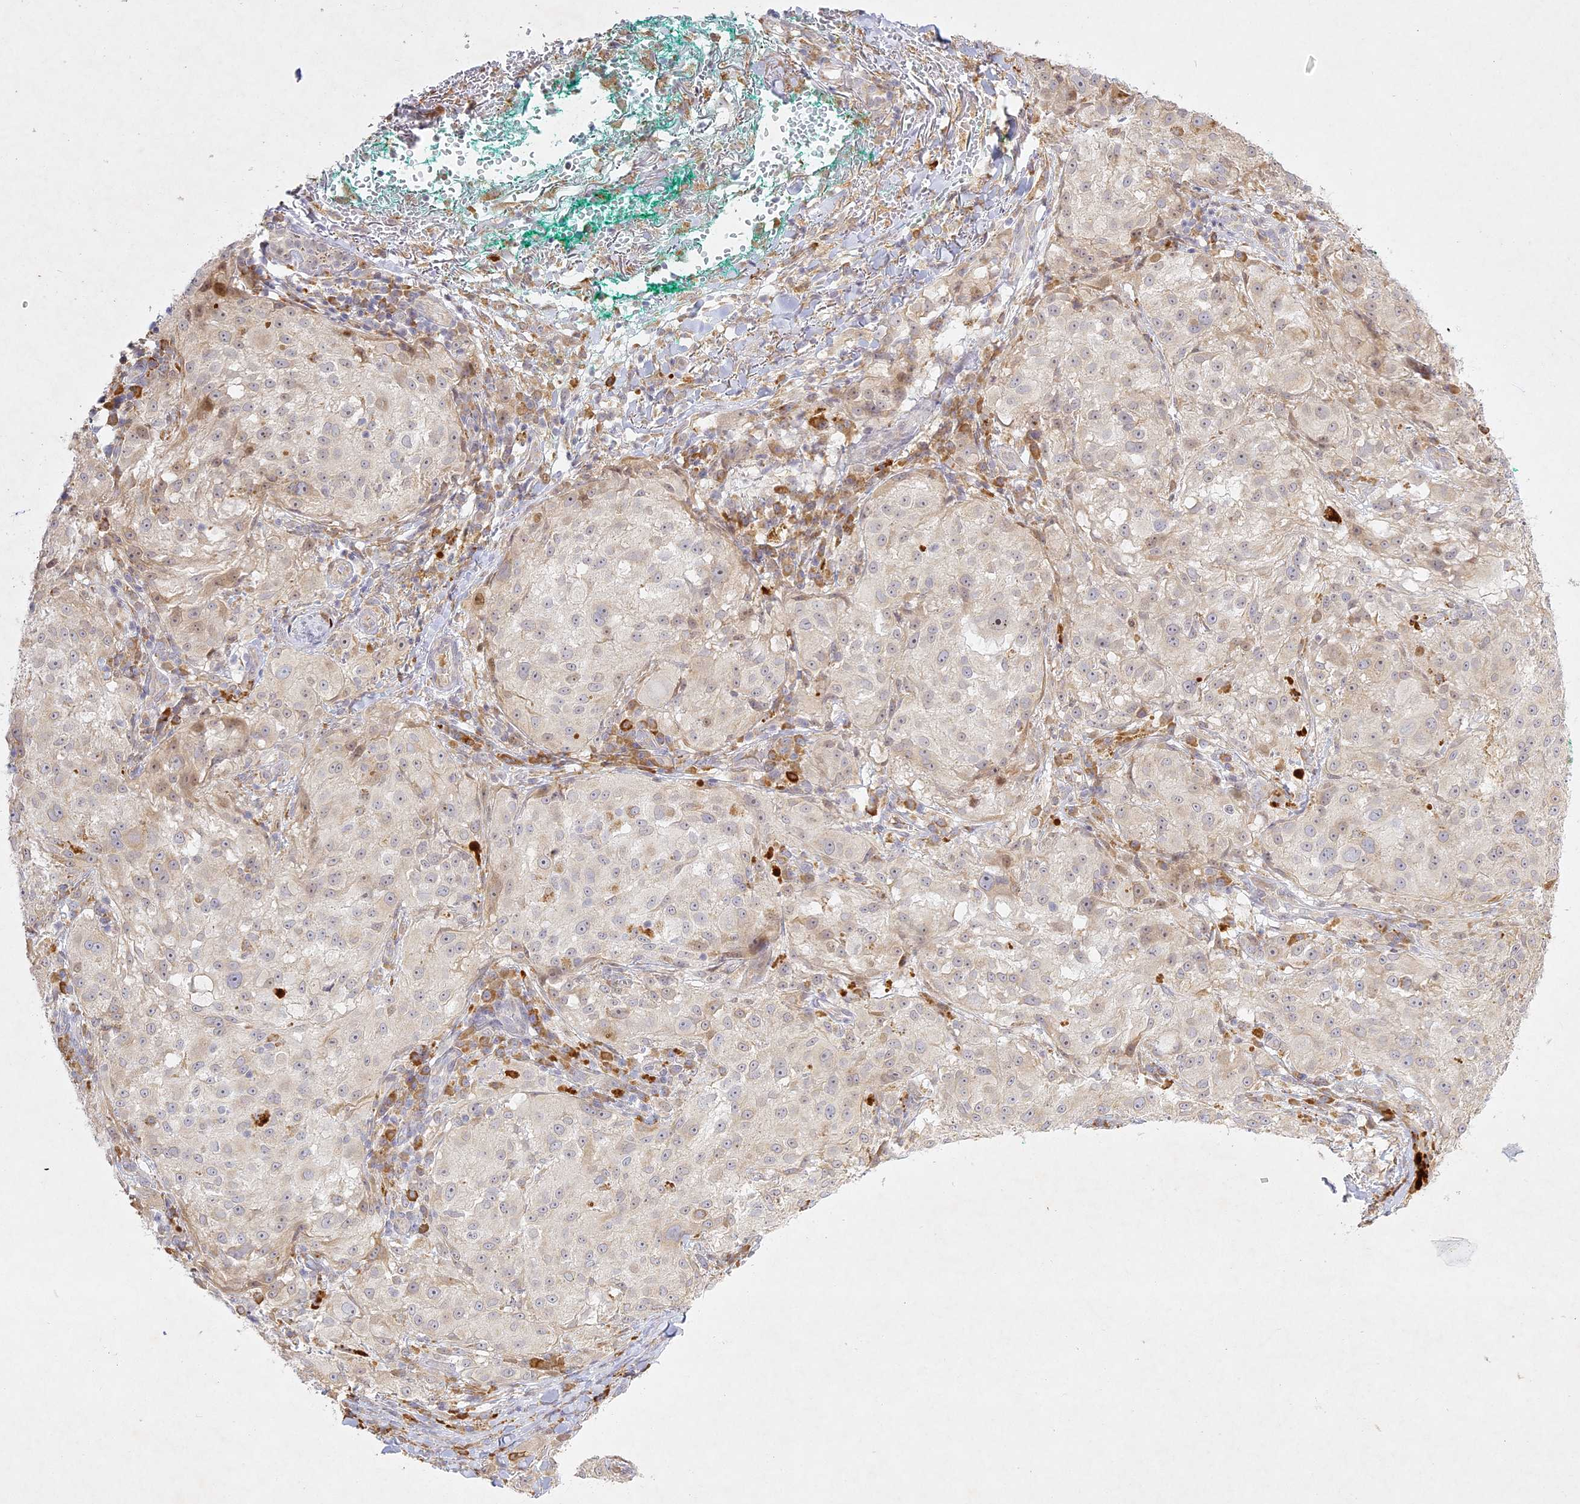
{"staining": {"intensity": "weak", "quantity": "<25%", "location": "cytoplasmic/membranous"}, "tissue": "melanoma", "cell_type": "Tumor cells", "image_type": "cancer", "snomed": [{"axis": "morphology", "description": "Necrosis, NOS"}, {"axis": "morphology", "description": "Malignant melanoma, NOS"}, {"axis": "topography", "description": "Skin"}], "caption": "Micrograph shows no significant protein staining in tumor cells of melanoma.", "gene": "SLC30A5", "patient": {"sex": "female", "age": 87}}